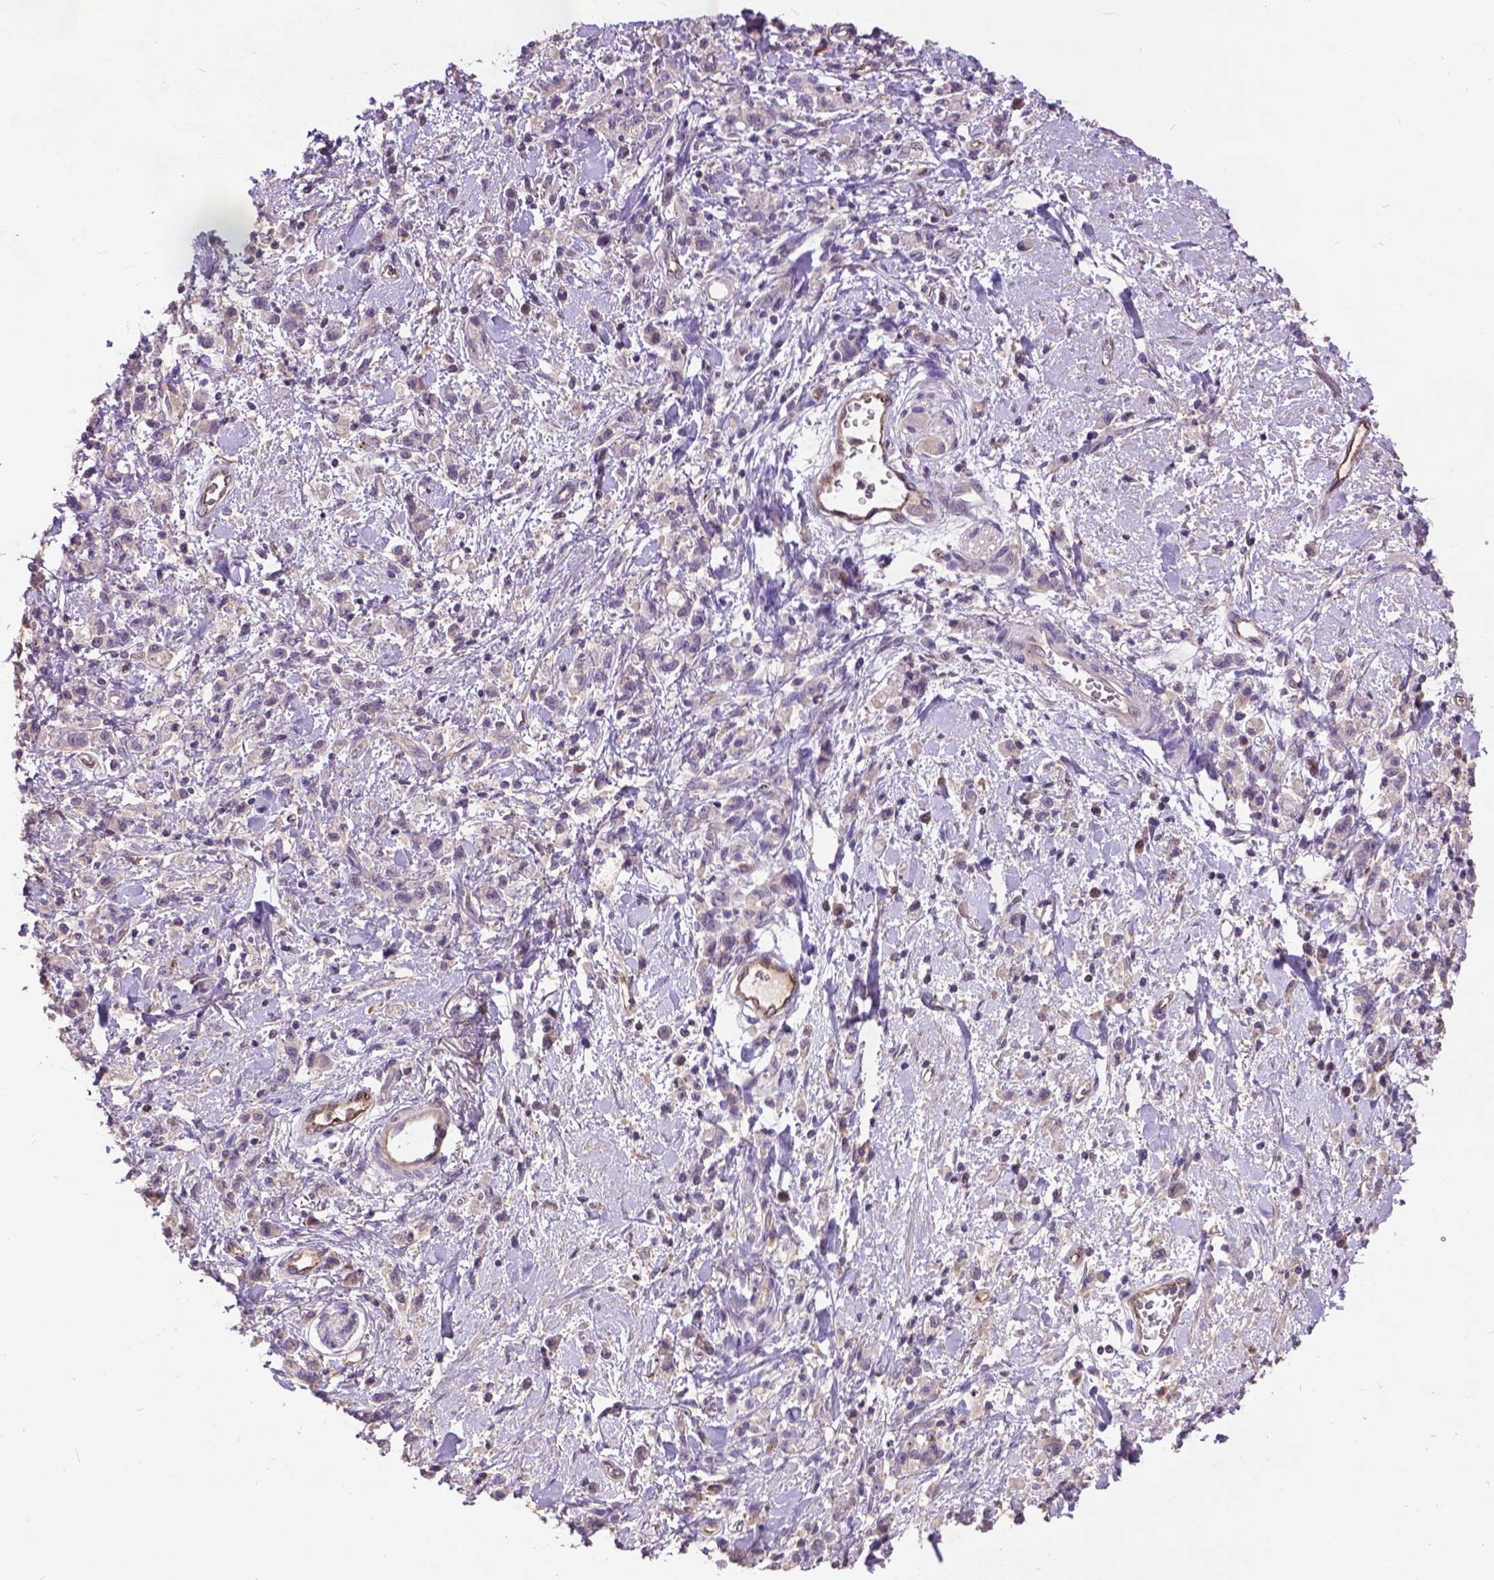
{"staining": {"intensity": "negative", "quantity": "none", "location": "none"}, "tissue": "stomach cancer", "cell_type": "Tumor cells", "image_type": "cancer", "snomed": [{"axis": "morphology", "description": "Adenocarcinoma, NOS"}, {"axis": "topography", "description": "Stomach"}], "caption": "Tumor cells show no significant protein expression in stomach cancer (adenocarcinoma). (Stains: DAB IHC with hematoxylin counter stain, Microscopy: brightfield microscopy at high magnification).", "gene": "ZNF337", "patient": {"sex": "male", "age": 77}}